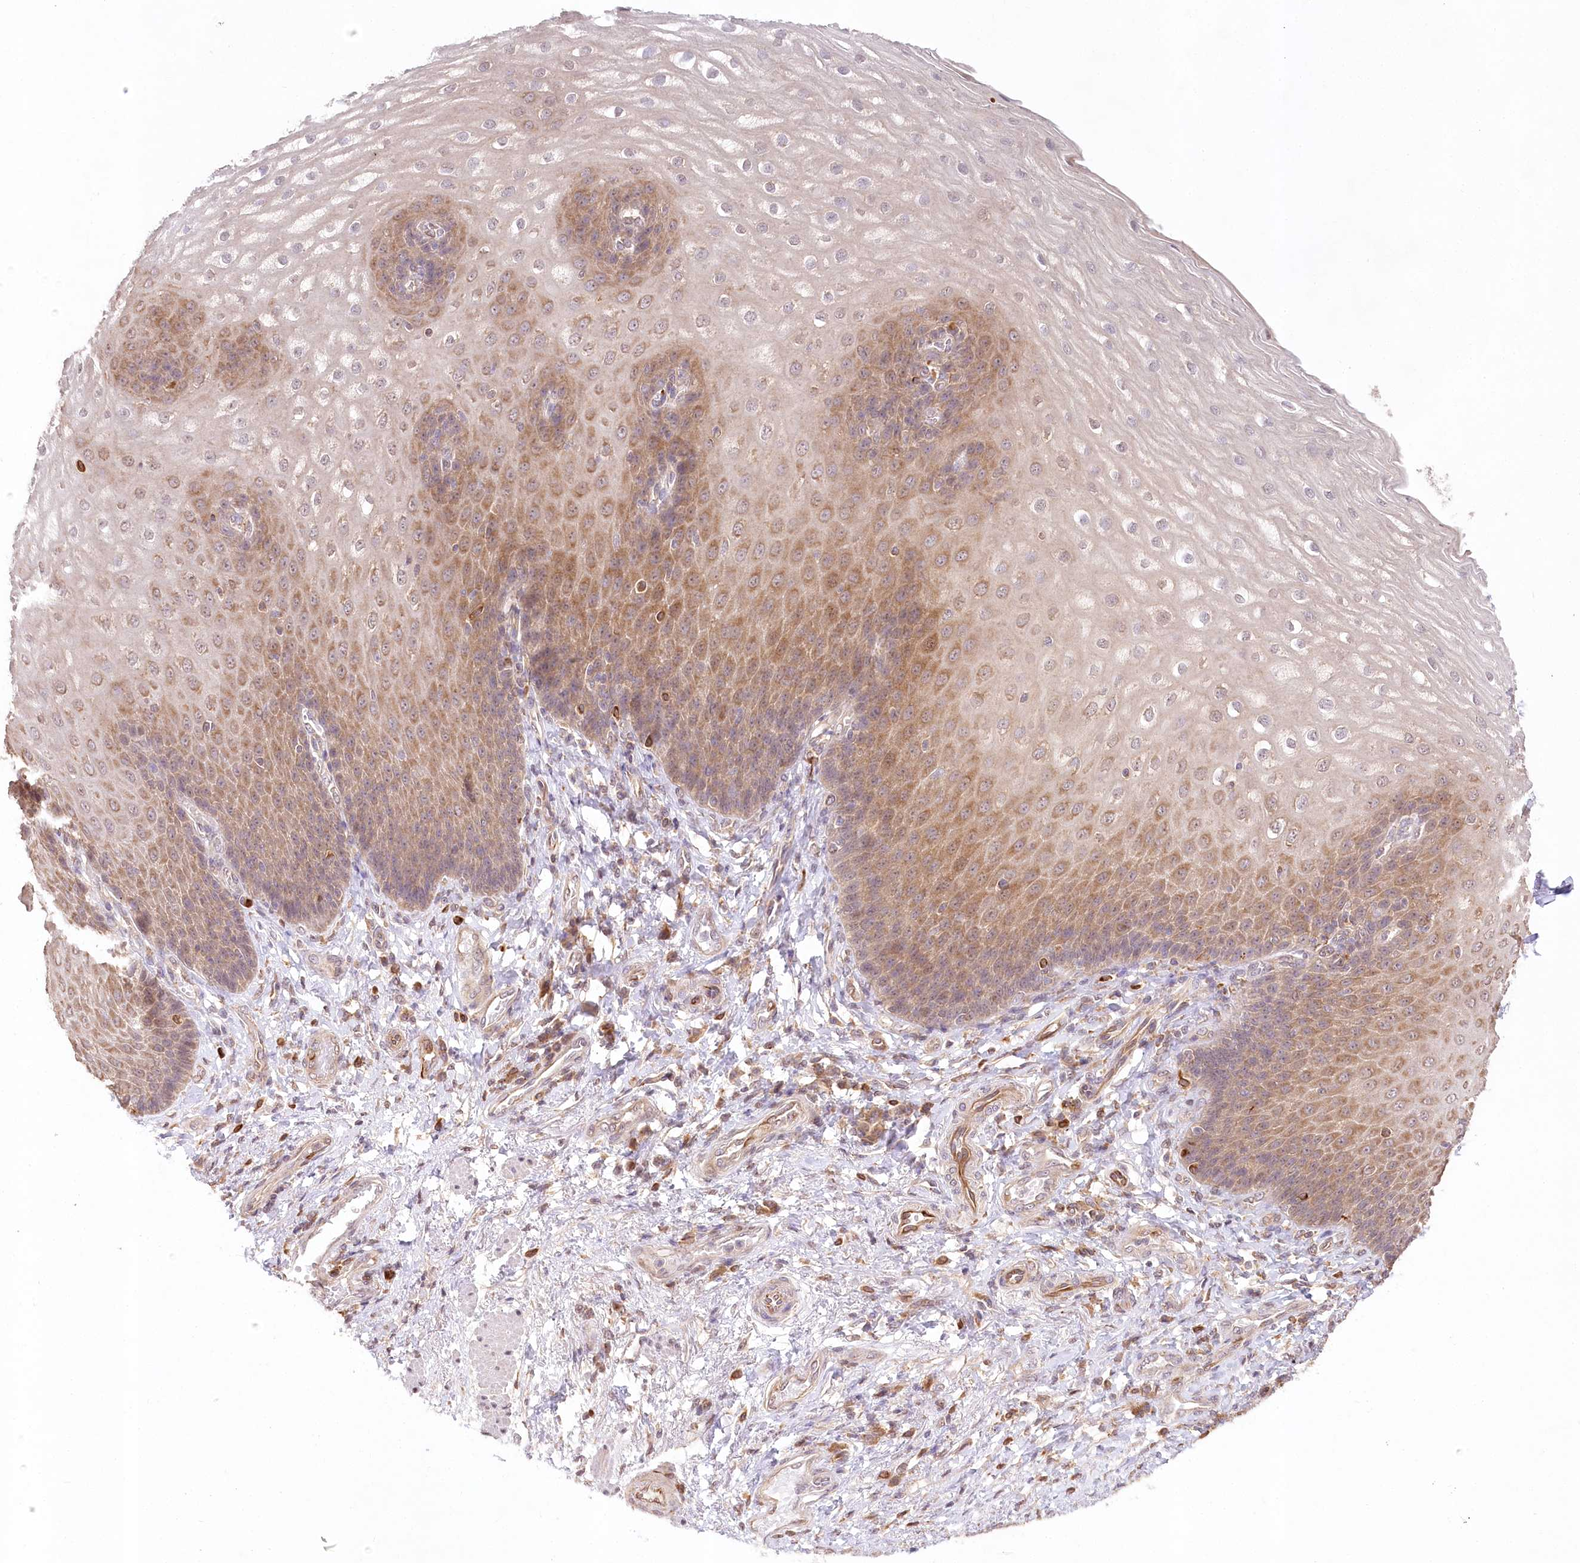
{"staining": {"intensity": "moderate", "quantity": ">75%", "location": "cytoplasmic/membranous"}, "tissue": "esophagus", "cell_type": "Squamous epithelial cells", "image_type": "normal", "snomed": [{"axis": "morphology", "description": "Normal tissue, NOS"}, {"axis": "topography", "description": "Esophagus"}], "caption": "A high-resolution histopathology image shows immunohistochemistry (IHC) staining of normal esophagus, which displays moderate cytoplasmic/membranous expression in about >75% of squamous epithelial cells.", "gene": "DMXL1", "patient": {"sex": "male", "age": 54}}